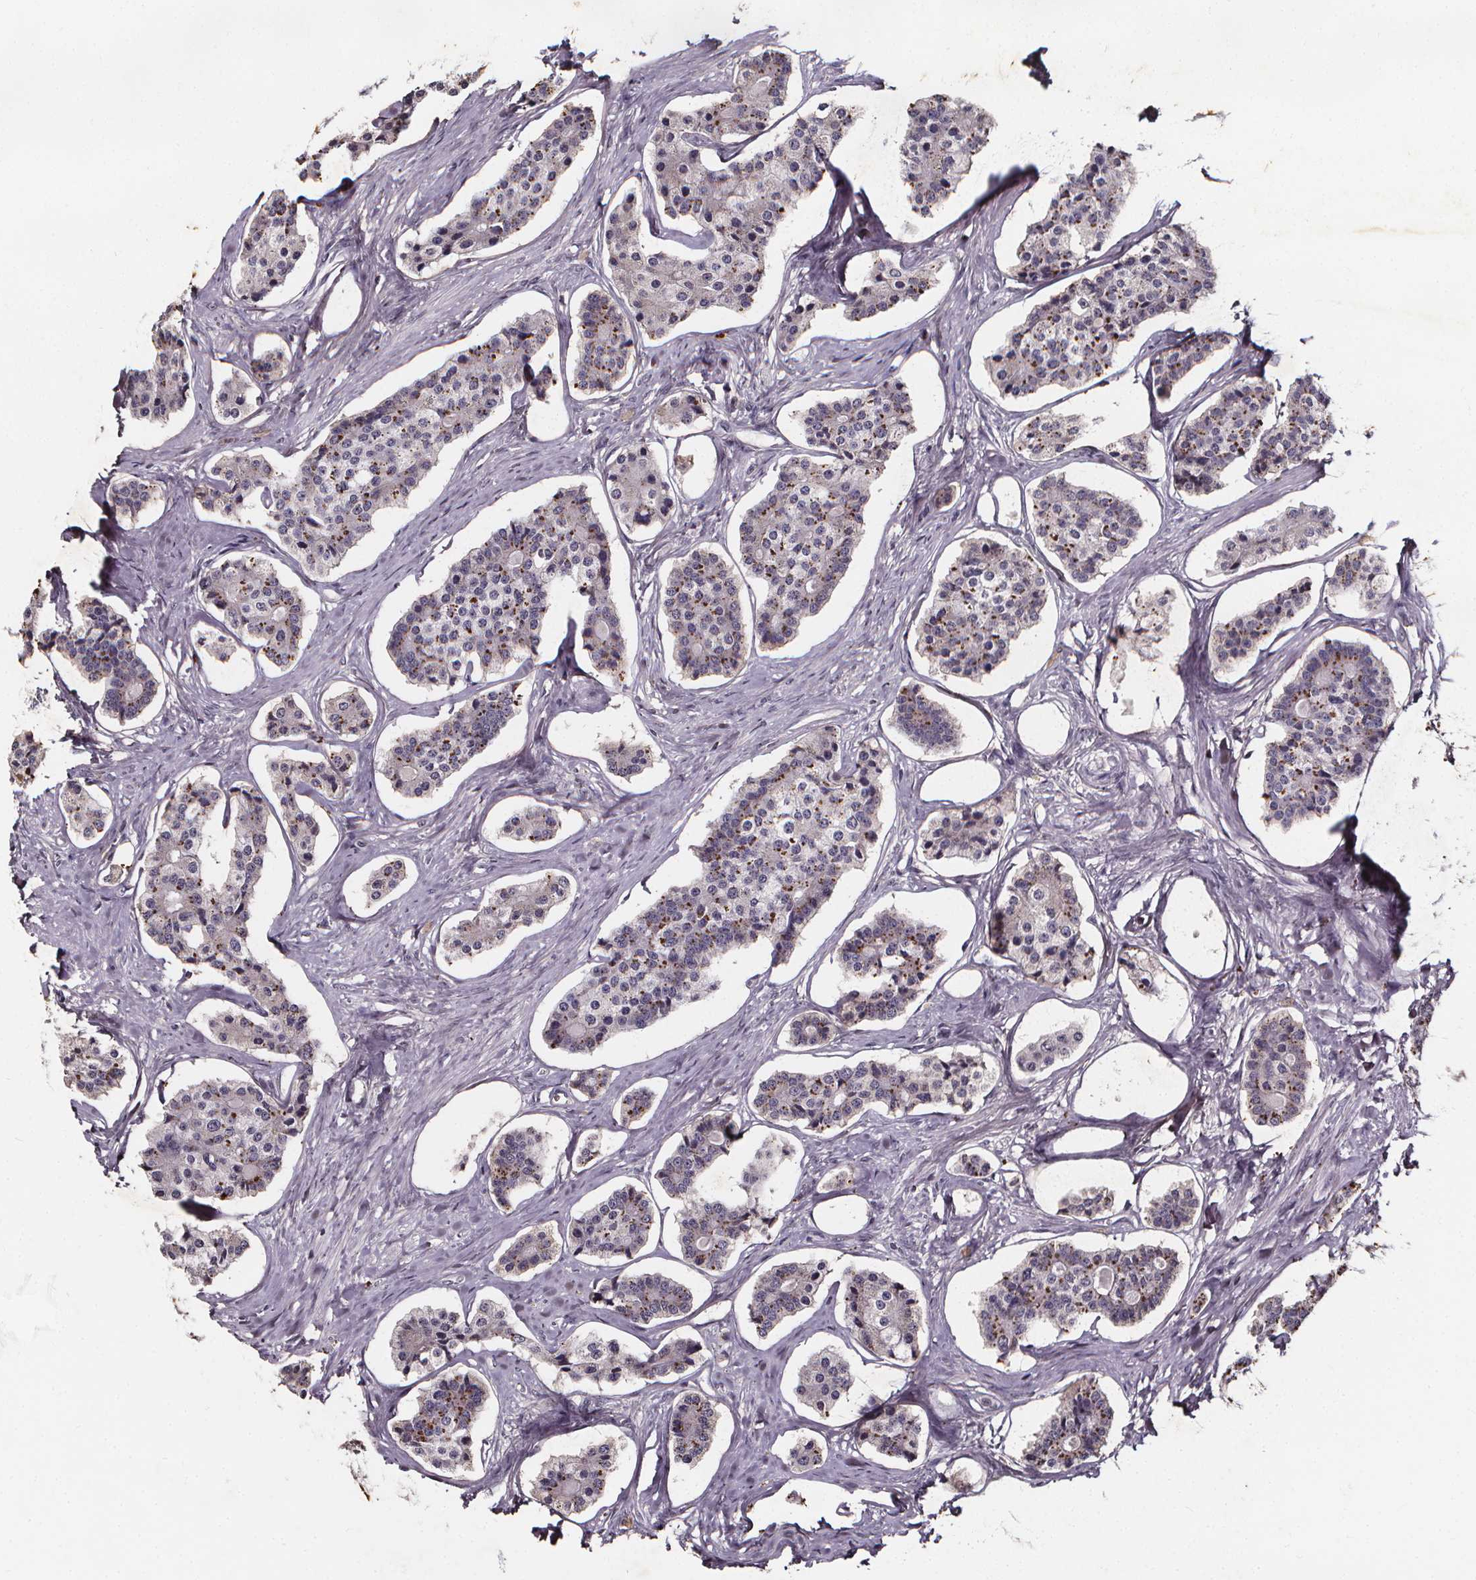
{"staining": {"intensity": "strong", "quantity": "<25%", "location": "cytoplasmic/membranous"}, "tissue": "carcinoid", "cell_type": "Tumor cells", "image_type": "cancer", "snomed": [{"axis": "morphology", "description": "Carcinoid, malignant, NOS"}, {"axis": "topography", "description": "Small intestine"}], "caption": "A brown stain shows strong cytoplasmic/membranous expression of a protein in human carcinoid tumor cells.", "gene": "SPAG8", "patient": {"sex": "female", "age": 65}}